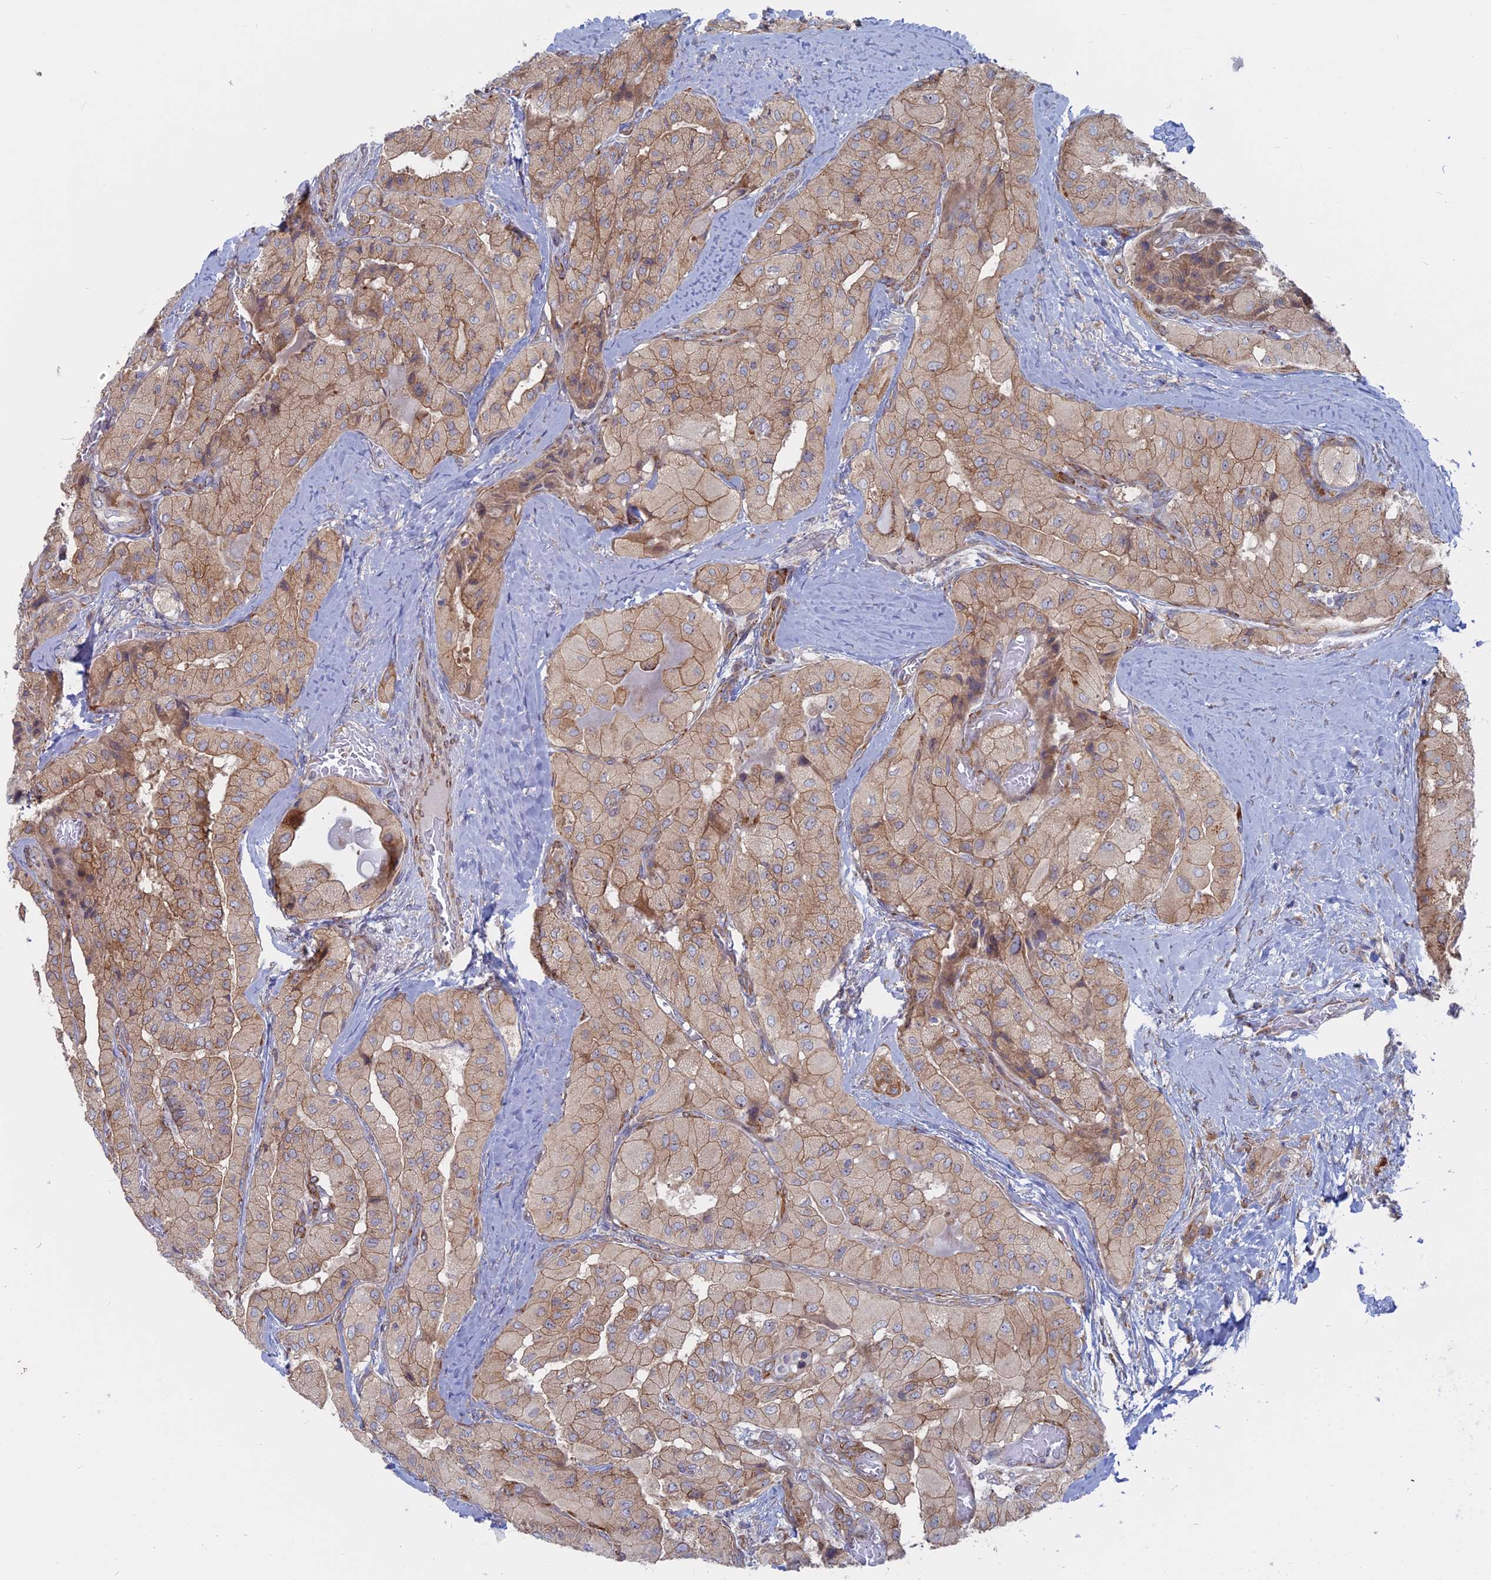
{"staining": {"intensity": "weak", "quantity": ">75%", "location": "cytoplasmic/membranous"}, "tissue": "thyroid cancer", "cell_type": "Tumor cells", "image_type": "cancer", "snomed": [{"axis": "morphology", "description": "Normal tissue, NOS"}, {"axis": "morphology", "description": "Papillary adenocarcinoma, NOS"}, {"axis": "topography", "description": "Thyroid gland"}], "caption": "Papillary adenocarcinoma (thyroid) stained with DAB (3,3'-diaminobenzidine) immunohistochemistry (IHC) shows low levels of weak cytoplasmic/membranous positivity in approximately >75% of tumor cells.", "gene": "TBC1D30", "patient": {"sex": "female", "age": 59}}